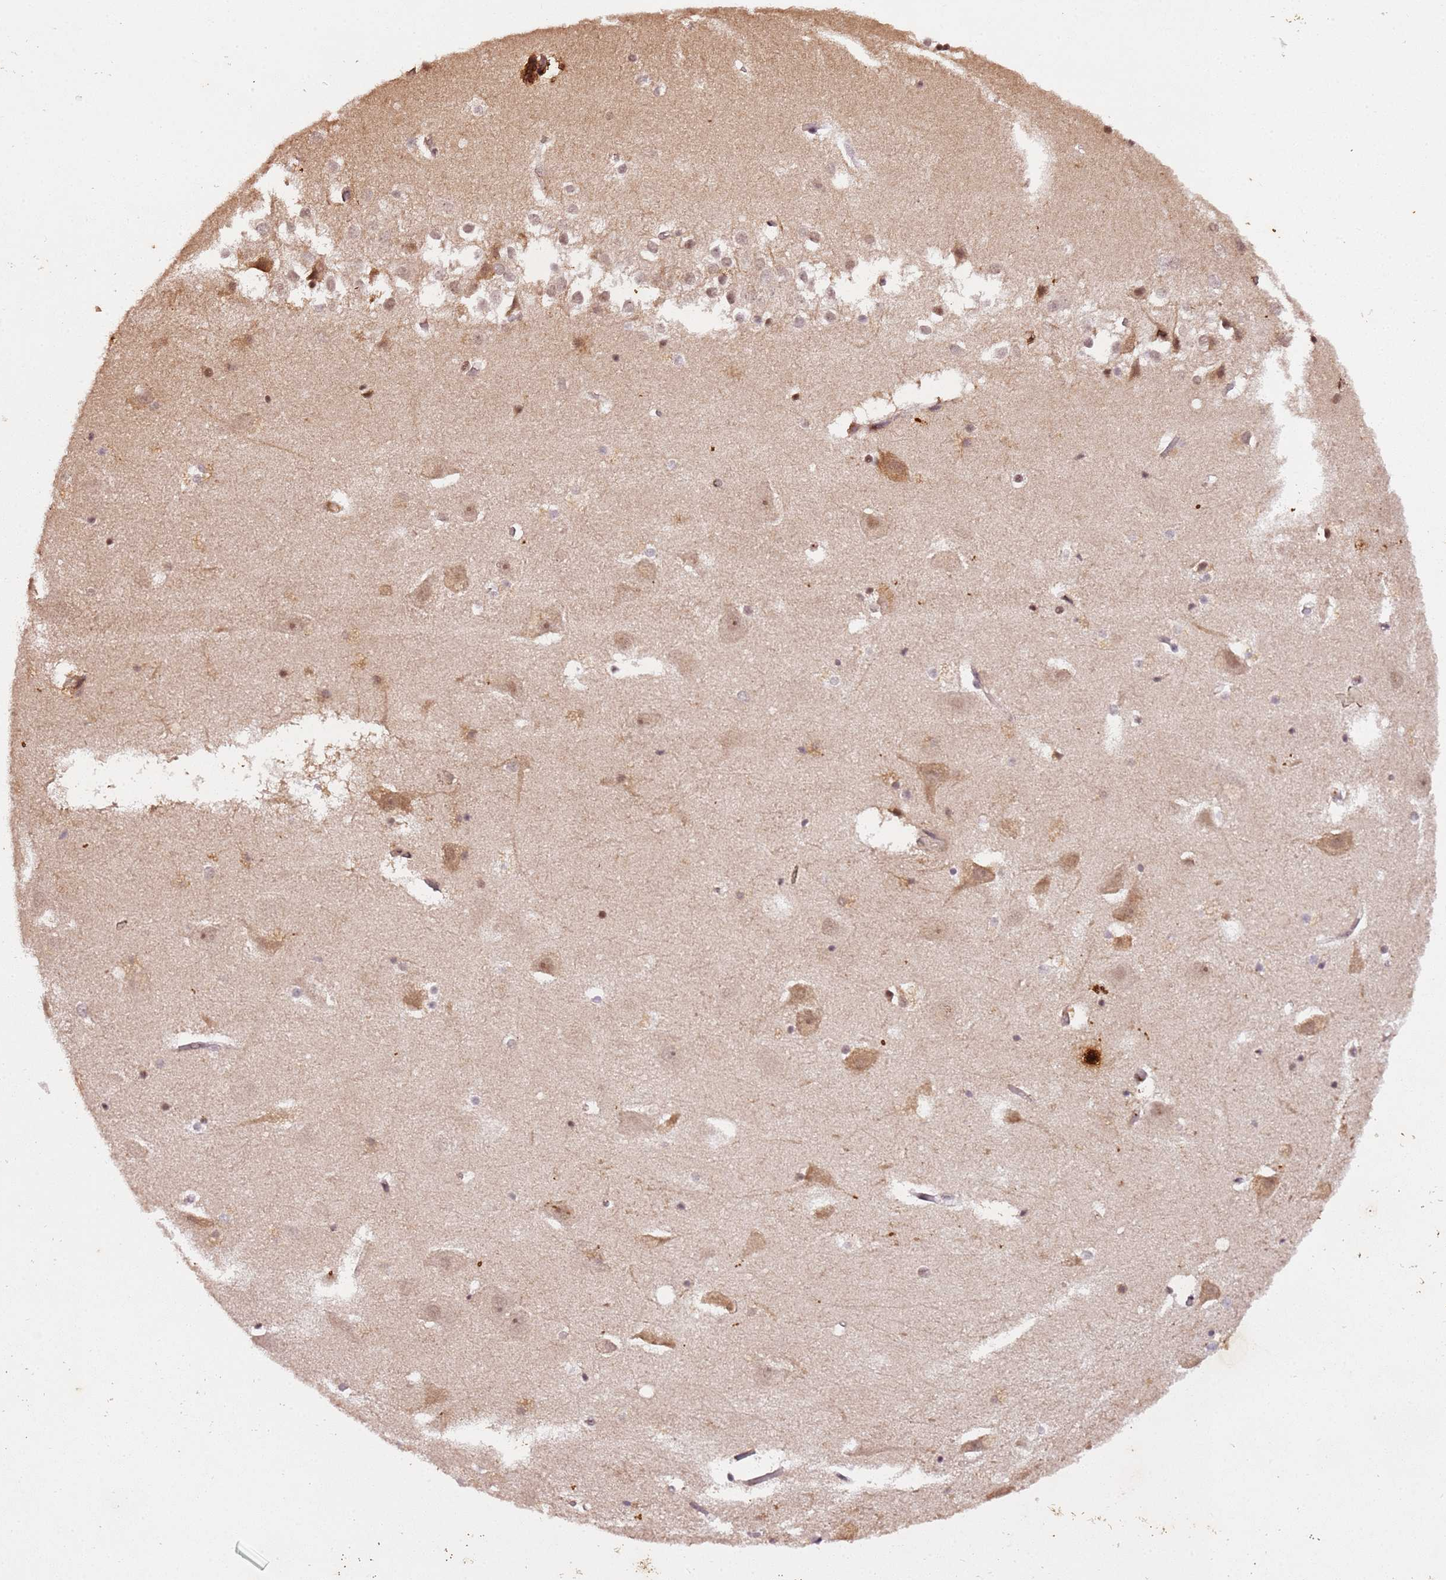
{"staining": {"intensity": "moderate", "quantity": "<25%", "location": "nuclear"}, "tissue": "hippocampus", "cell_type": "Glial cells", "image_type": "normal", "snomed": [{"axis": "morphology", "description": "Normal tissue, NOS"}, {"axis": "topography", "description": "Hippocampus"}], "caption": "Protein staining of normal hippocampus shows moderate nuclear positivity in approximately <25% of glial cells.", "gene": "COL1A2", "patient": {"sex": "female", "age": 52}}